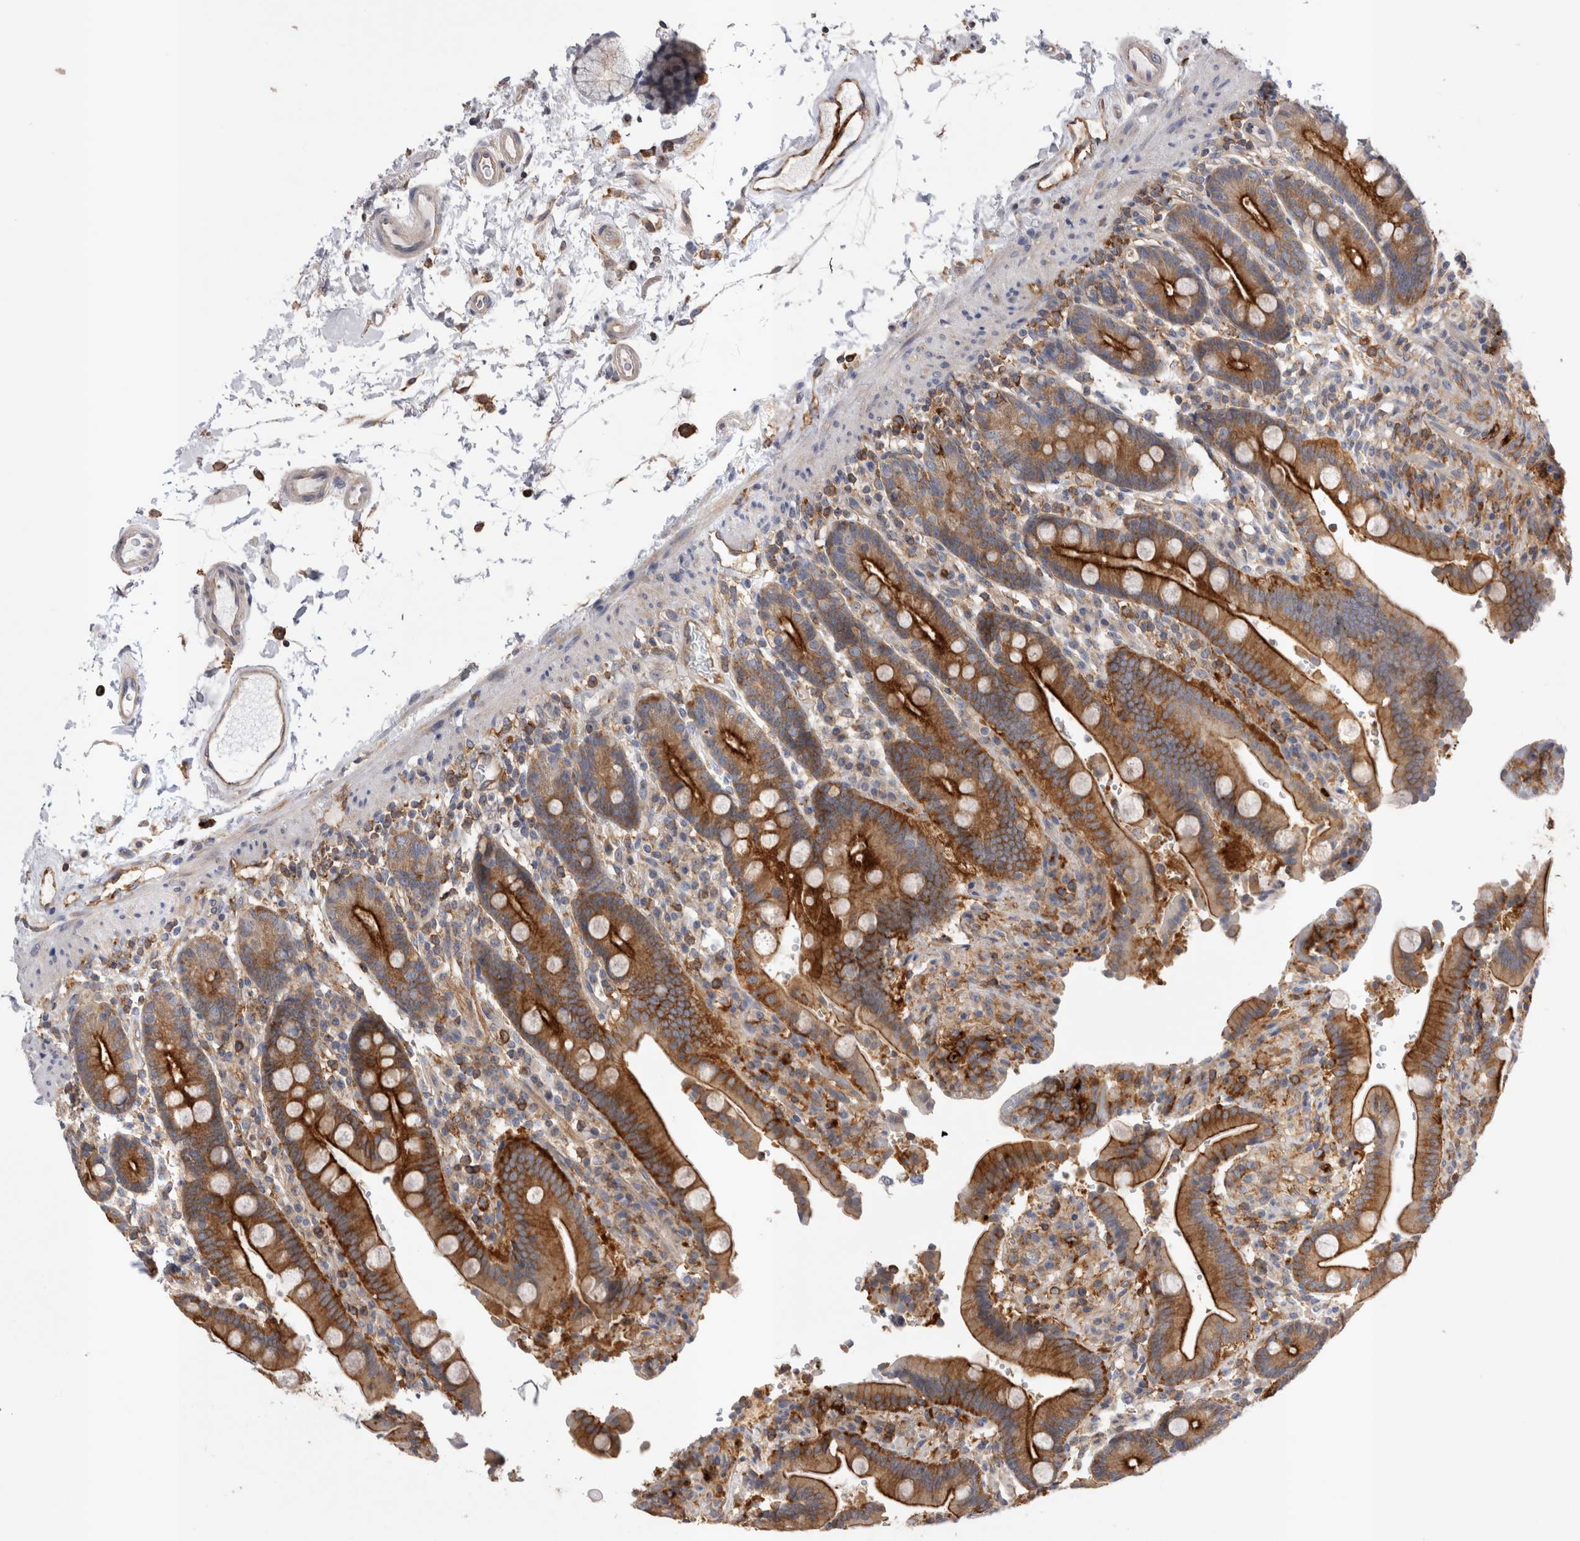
{"staining": {"intensity": "strong", "quantity": ">75%", "location": "cytoplasmic/membranous"}, "tissue": "duodenum", "cell_type": "Glandular cells", "image_type": "normal", "snomed": [{"axis": "morphology", "description": "Normal tissue, NOS"}, {"axis": "topography", "description": "Small intestine, NOS"}], "caption": "Immunohistochemistry (IHC) (DAB (3,3'-diaminobenzidine)) staining of normal duodenum demonstrates strong cytoplasmic/membranous protein positivity in about >75% of glandular cells.", "gene": "RAB11FIP1", "patient": {"sex": "female", "age": 71}}